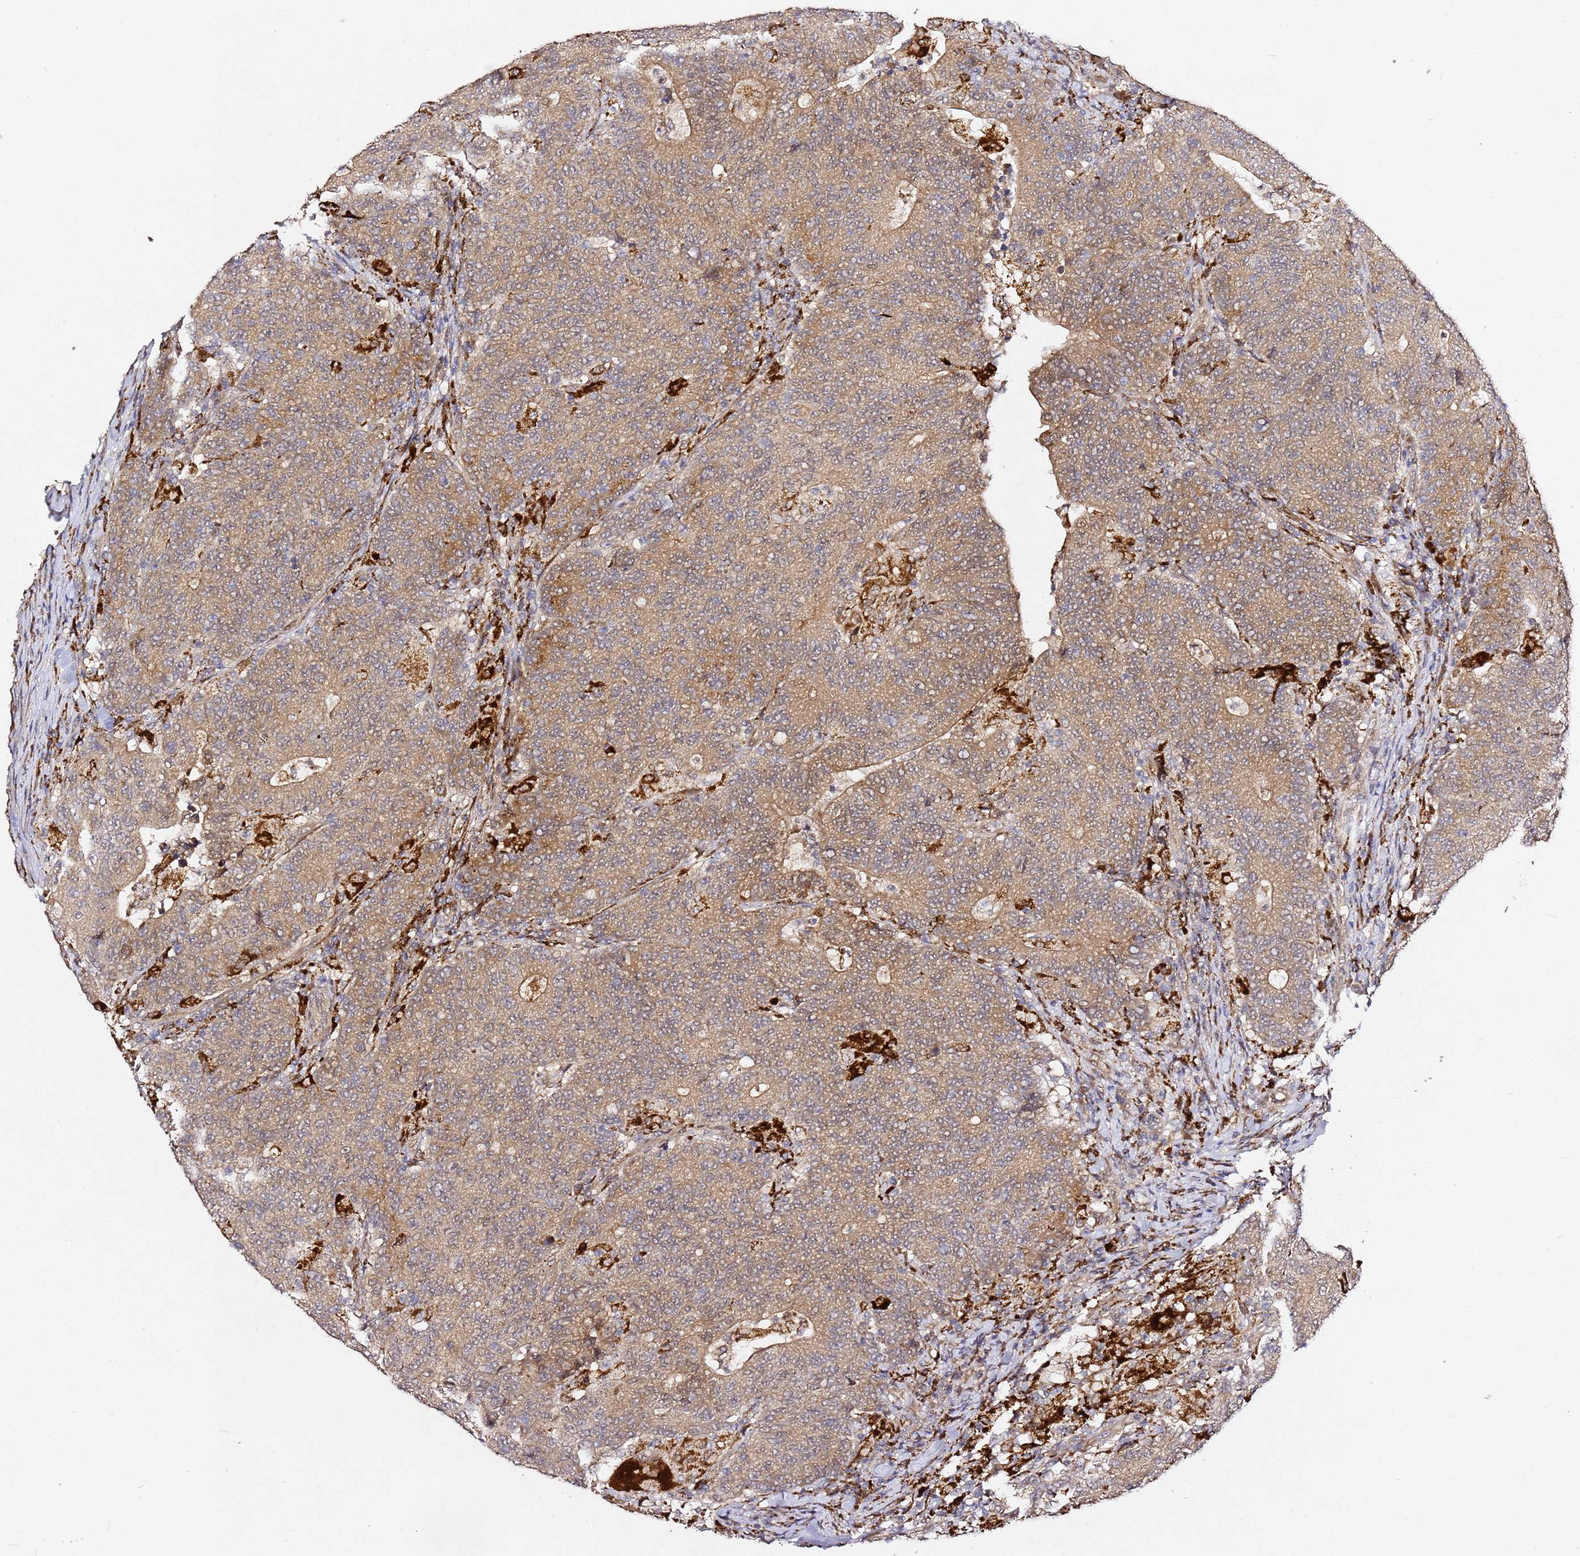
{"staining": {"intensity": "weak", "quantity": ">75%", "location": "cytoplasmic/membranous"}, "tissue": "colorectal cancer", "cell_type": "Tumor cells", "image_type": "cancer", "snomed": [{"axis": "morphology", "description": "Adenocarcinoma, NOS"}, {"axis": "topography", "description": "Colon"}], "caption": "IHC histopathology image of neoplastic tissue: human colorectal adenocarcinoma stained using IHC shows low levels of weak protein expression localized specifically in the cytoplasmic/membranous of tumor cells, appearing as a cytoplasmic/membranous brown color.", "gene": "ALG11", "patient": {"sex": "female", "age": 75}}